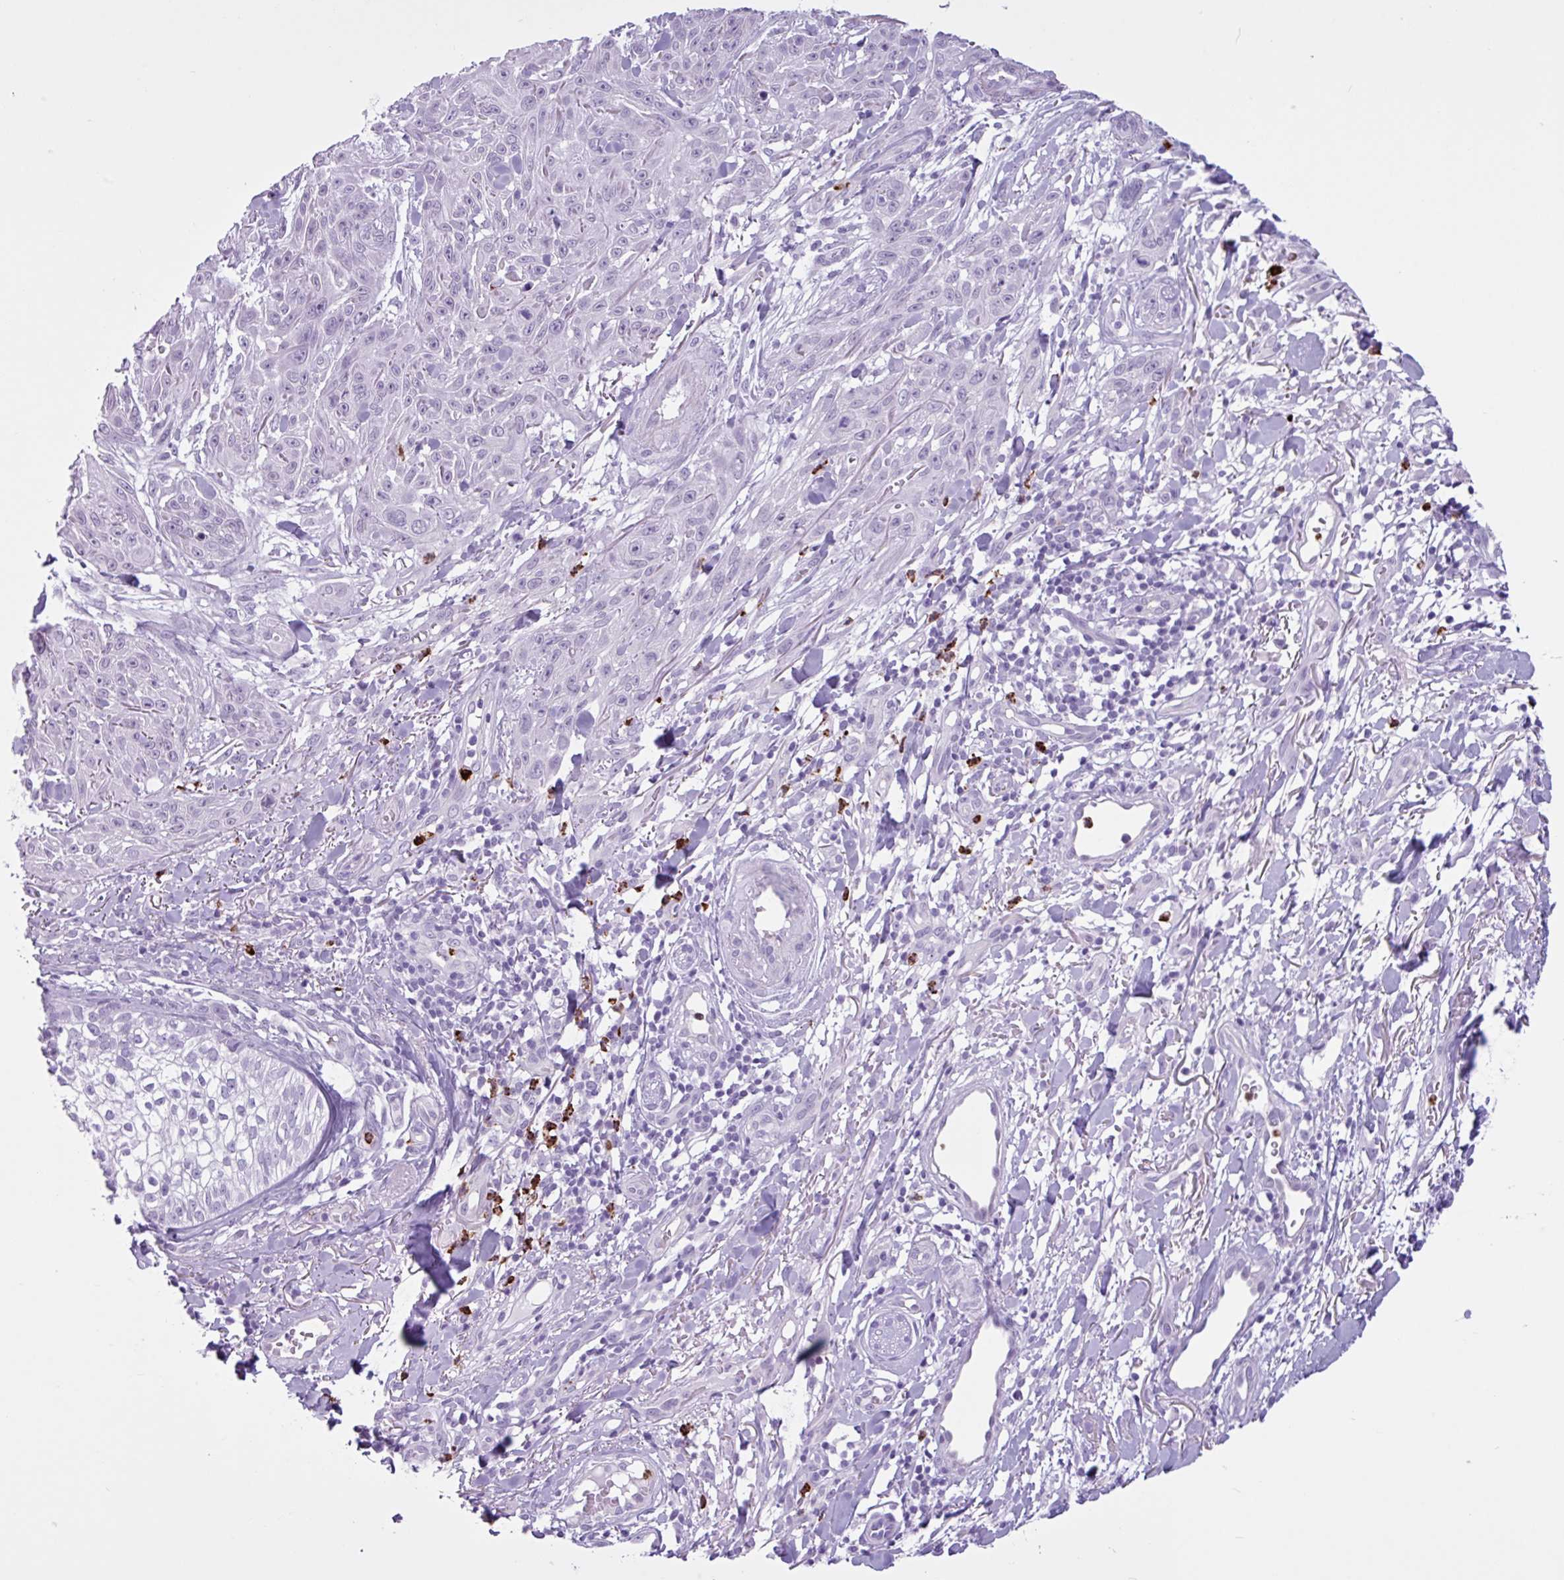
{"staining": {"intensity": "negative", "quantity": "none", "location": "none"}, "tissue": "skin cancer", "cell_type": "Tumor cells", "image_type": "cancer", "snomed": [{"axis": "morphology", "description": "Squamous cell carcinoma, NOS"}, {"axis": "topography", "description": "Skin"}], "caption": "Tumor cells are negative for brown protein staining in squamous cell carcinoma (skin).", "gene": "TMEM178A", "patient": {"sex": "male", "age": 86}}